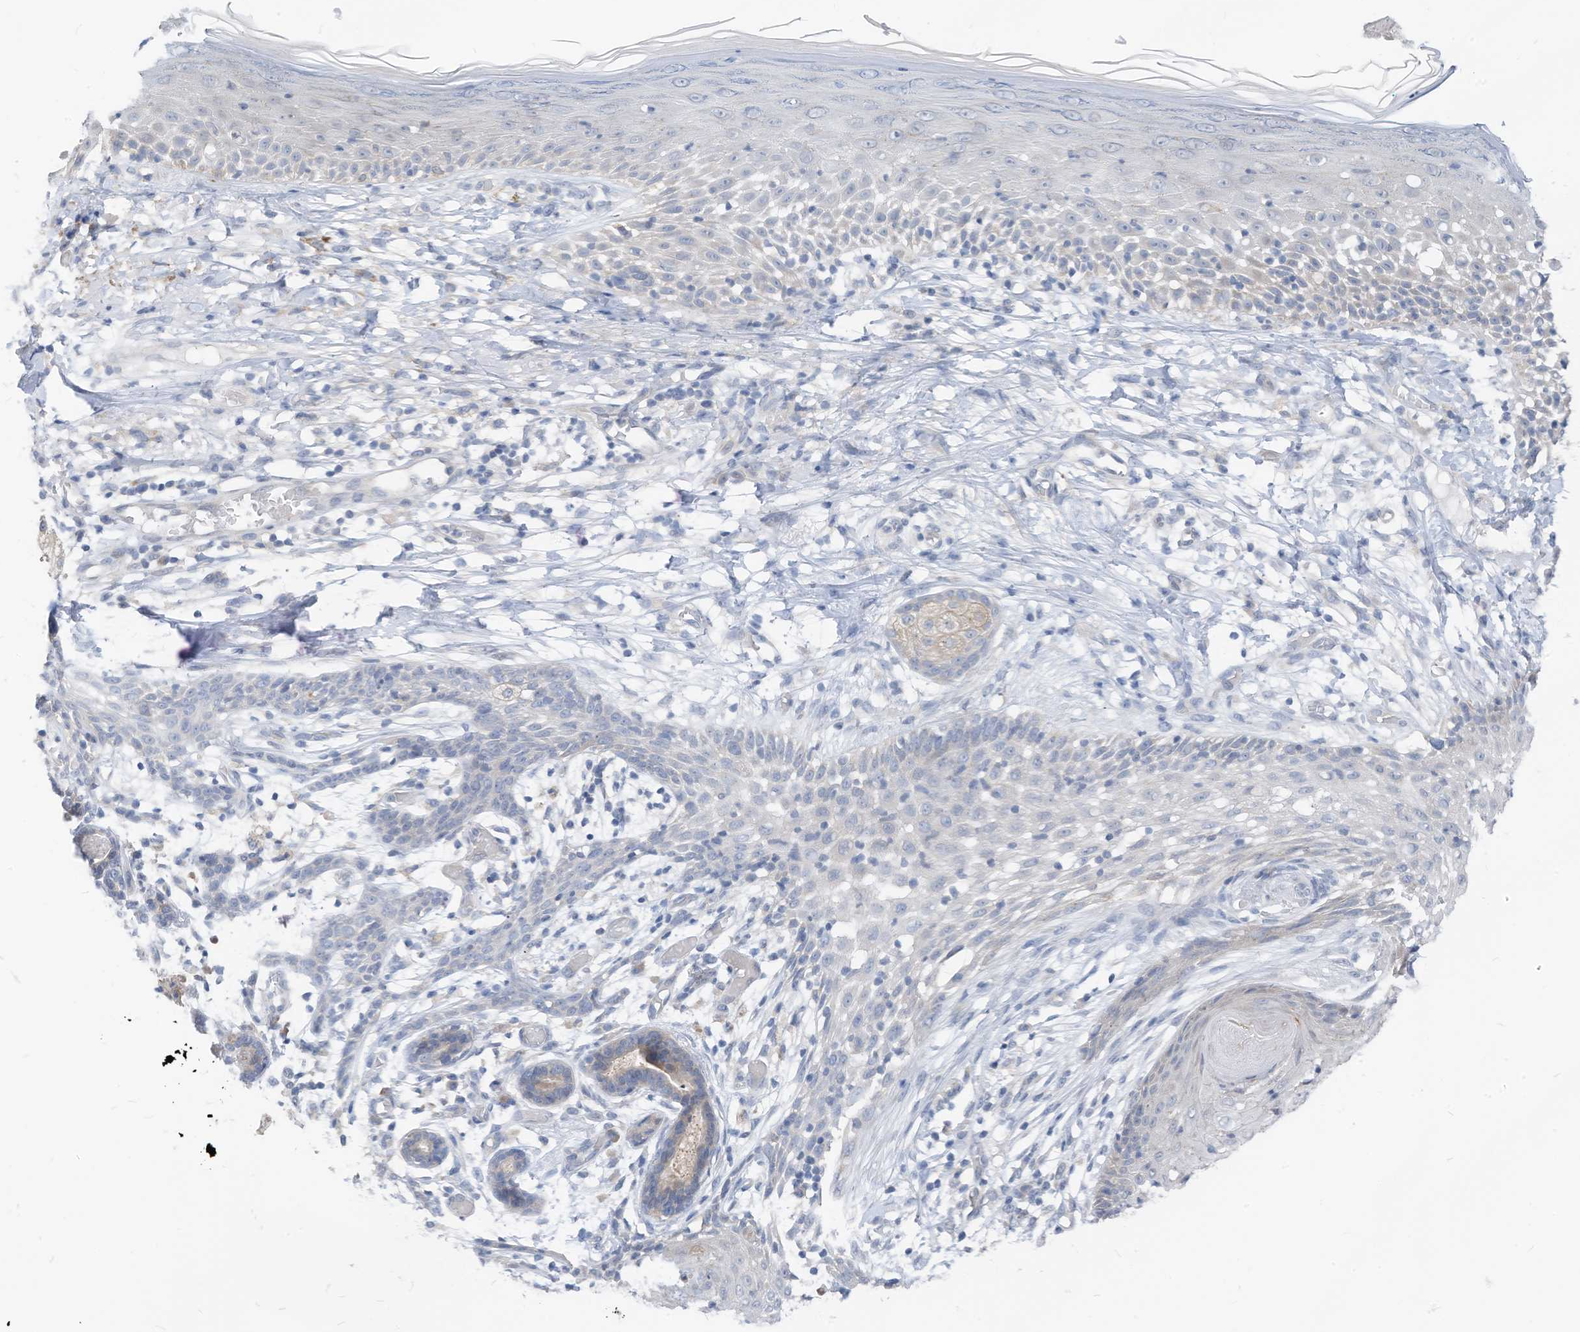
{"staining": {"intensity": "negative", "quantity": "none", "location": "none"}, "tissue": "skin cancer", "cell_type": "Tumor cells", "image_type": "cancer", "snomed": [{"axis": "morphology", "description": "Squamous cell carcinoma, NOS"}, {"axis": "topography", "description": "Skin"}], "caption": "This is an immunohistochemistry image of skin cancer (squamous cell carcinoma). There is no staining in tumor cells.", "gene": "LDAH", "patient": {"sex": "female", "age": 88}}